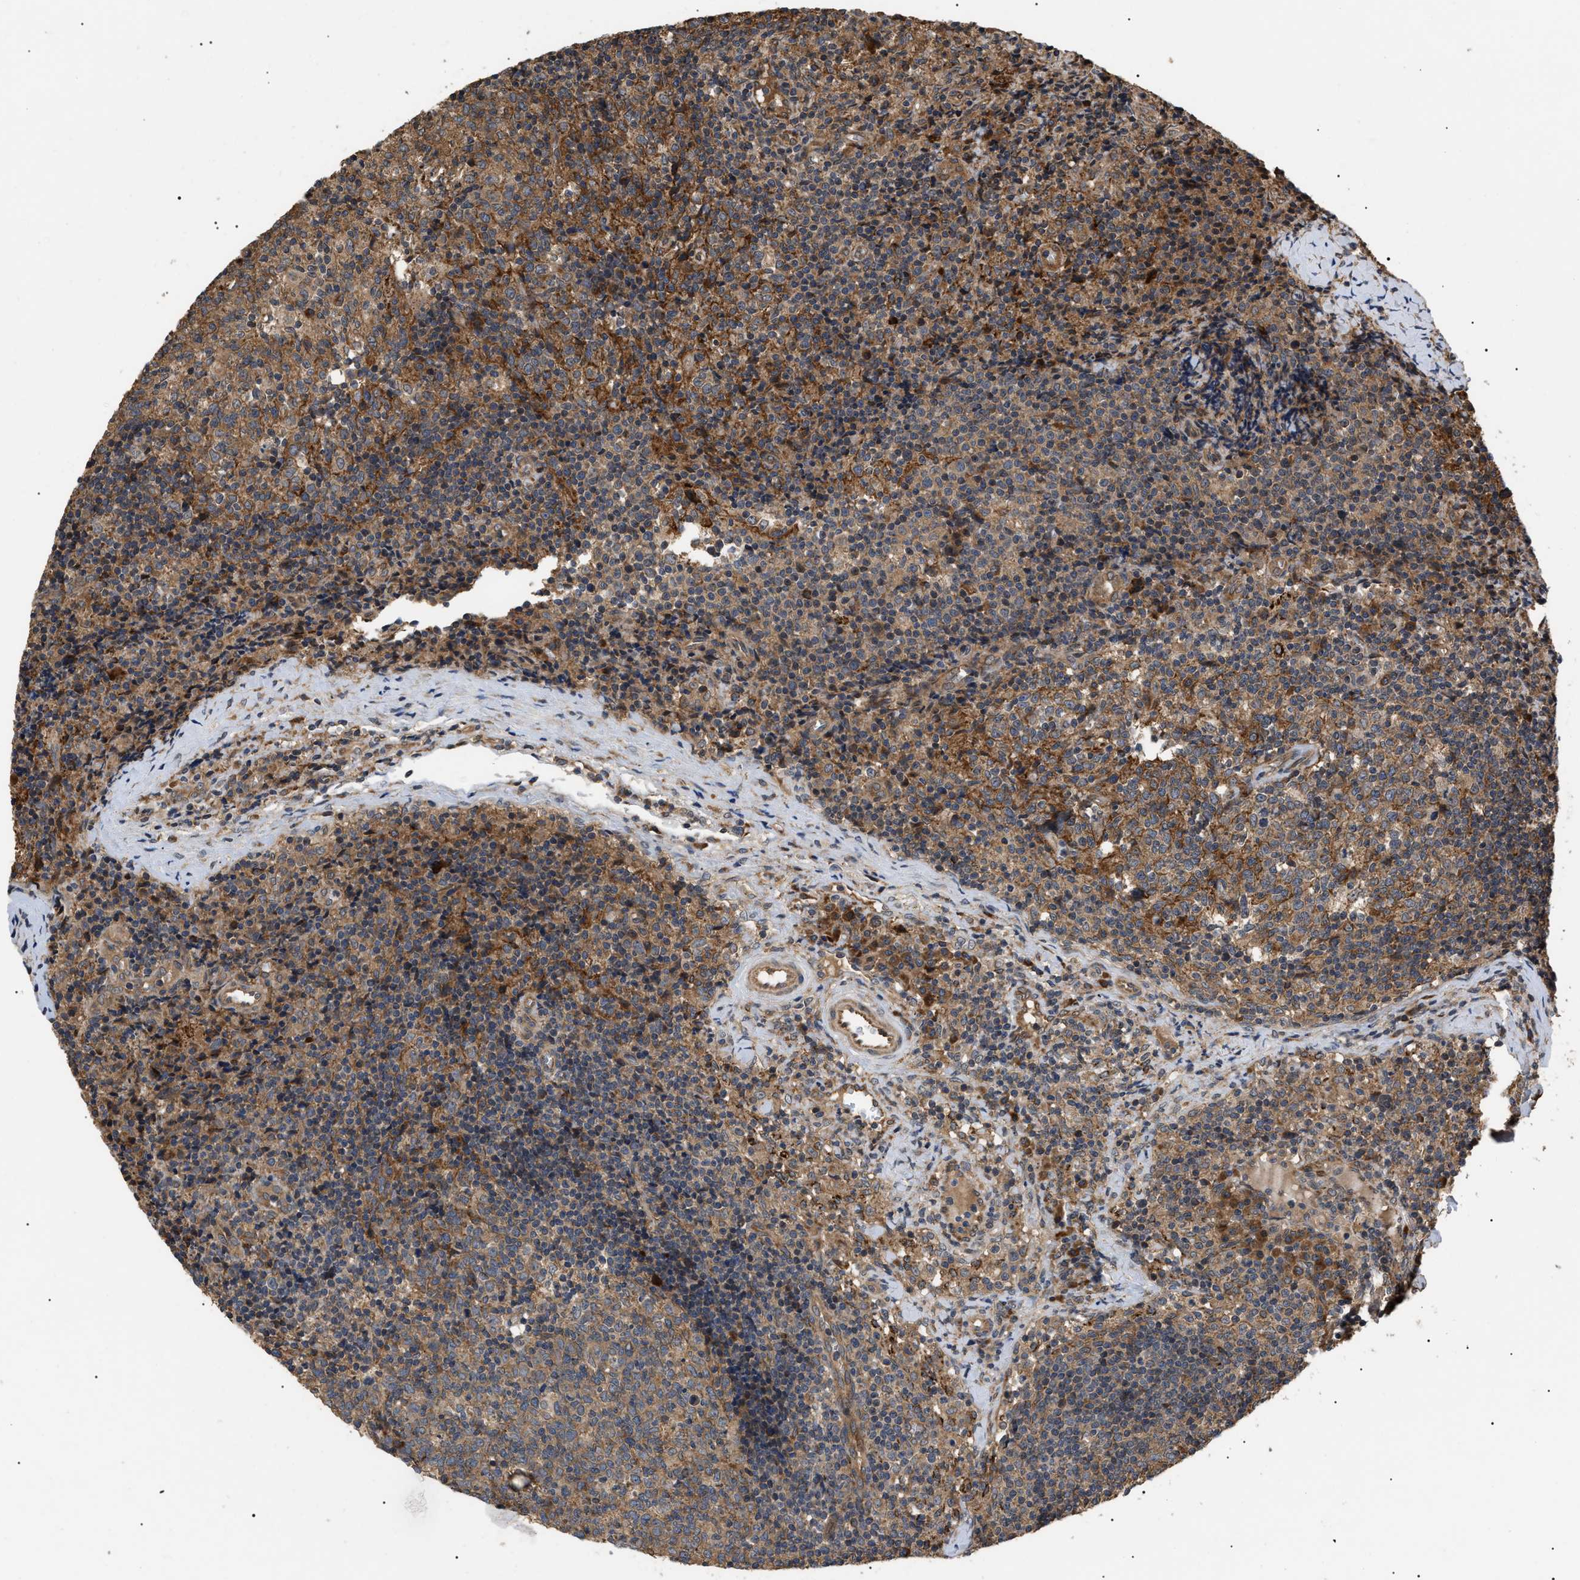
{"staining": {"intensity": "moderate", "quantity": ">75%", "location": "cytoplasmic/membranous"}, "tissue": "lymph node", "cell_type": "Germinal center cells", "image_type": "normal", "snomed": [{"axis": "morphology", "description": "Normal tissue, NOS"}, {"axis": "morphology", "description": "Inflammation, NOS"}, {"axis": "topography", "description": "Lymph node"}], "caption": "Moderate cytoplasmic/membranous protein positivity is present in approximately >75% of germinal center cells in lymph node. (Stains: DAB (3,3'-diaminobenzidine) in brown, nuclei in blue, Microscopy: brightfield microscopy at high magnification).", "gene": "ASTL", "patient": {"sex": "male", "age": 55}}